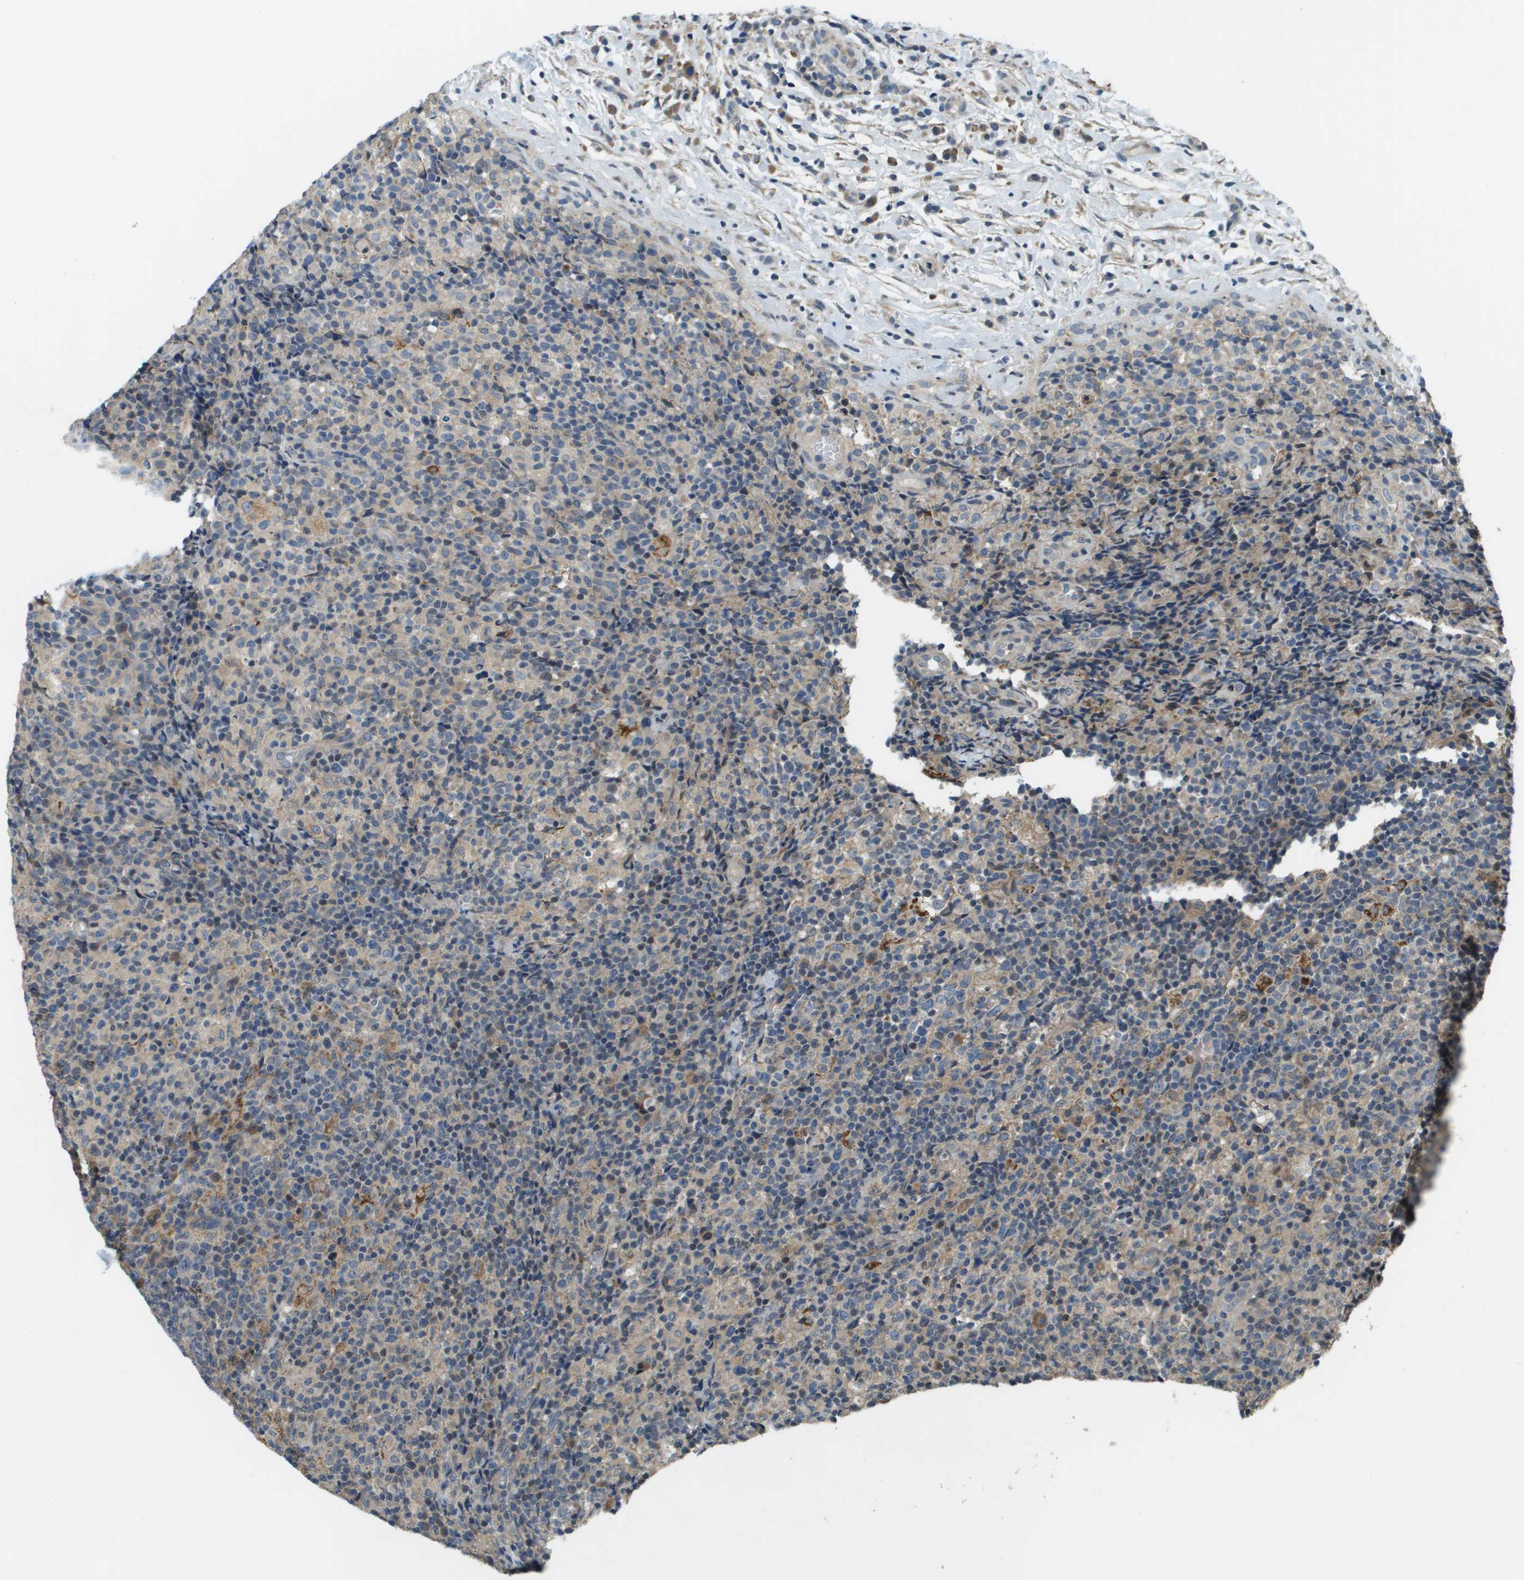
{"staining": {"intensity": "weak", "quantity": "<25%", "location": "cytoplasmic/membranous"}, "tissue": "lymph node", "cell_type": "Germinal center cells", "image_type": "normal", "snomed": [{"axis": "morphology", "description": "Normal tissue, NOS"}, {"axis": "morphology", "description": "Inflammation, NOS"}, {"axis": "topography", "description": "Lymph node"}], "caption": "Germinal center cells are negative for brown protein staining in unremarkable lymph node. Brightfield microscopy of immunohistochemistry (IHC) stained with DAB (3,3'-diaminobenzidine) (brown) and hematoxylin (blue), captured at high magnification.", "gene": "CDKN2C", "patient": {"sex": "male", "age": 55}}